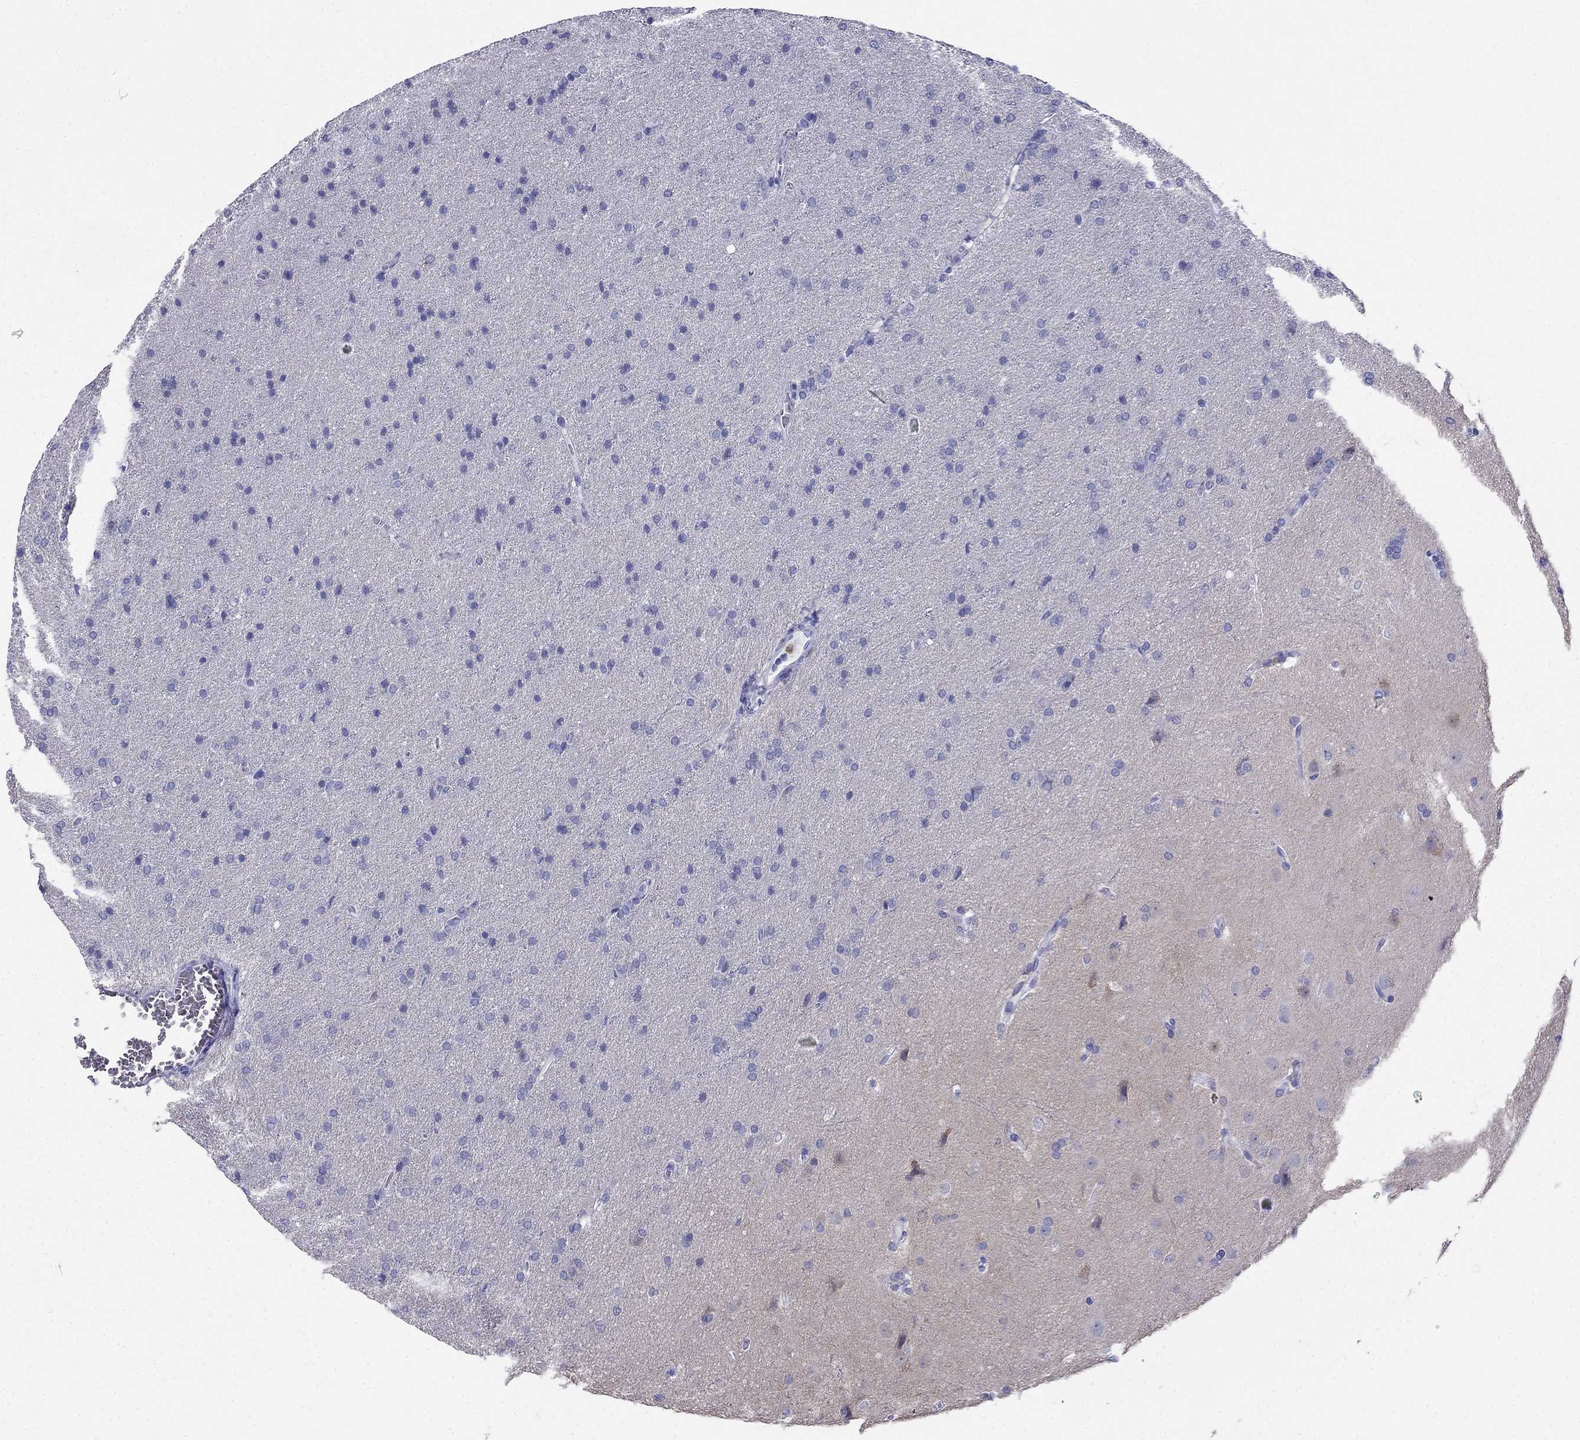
{"staining": {"intensity": "negative", "quantity": "none", "location": "none"}, "tissue": "glioma", "cell_type": "Tumor cells", "image_type": "cancer", "snomed": [{"axis": "morphology", "description": "Glioma, malignant, Low grade"}, {"axis": "topography", "description": "Brain"}], "caption": "Malignant glioma (low-grade) was stained to show a protein in brown. There is no significant staining in tumor cells.", "gene": "PPP1R36", "patient": {"sex": "female", "age": 32}}